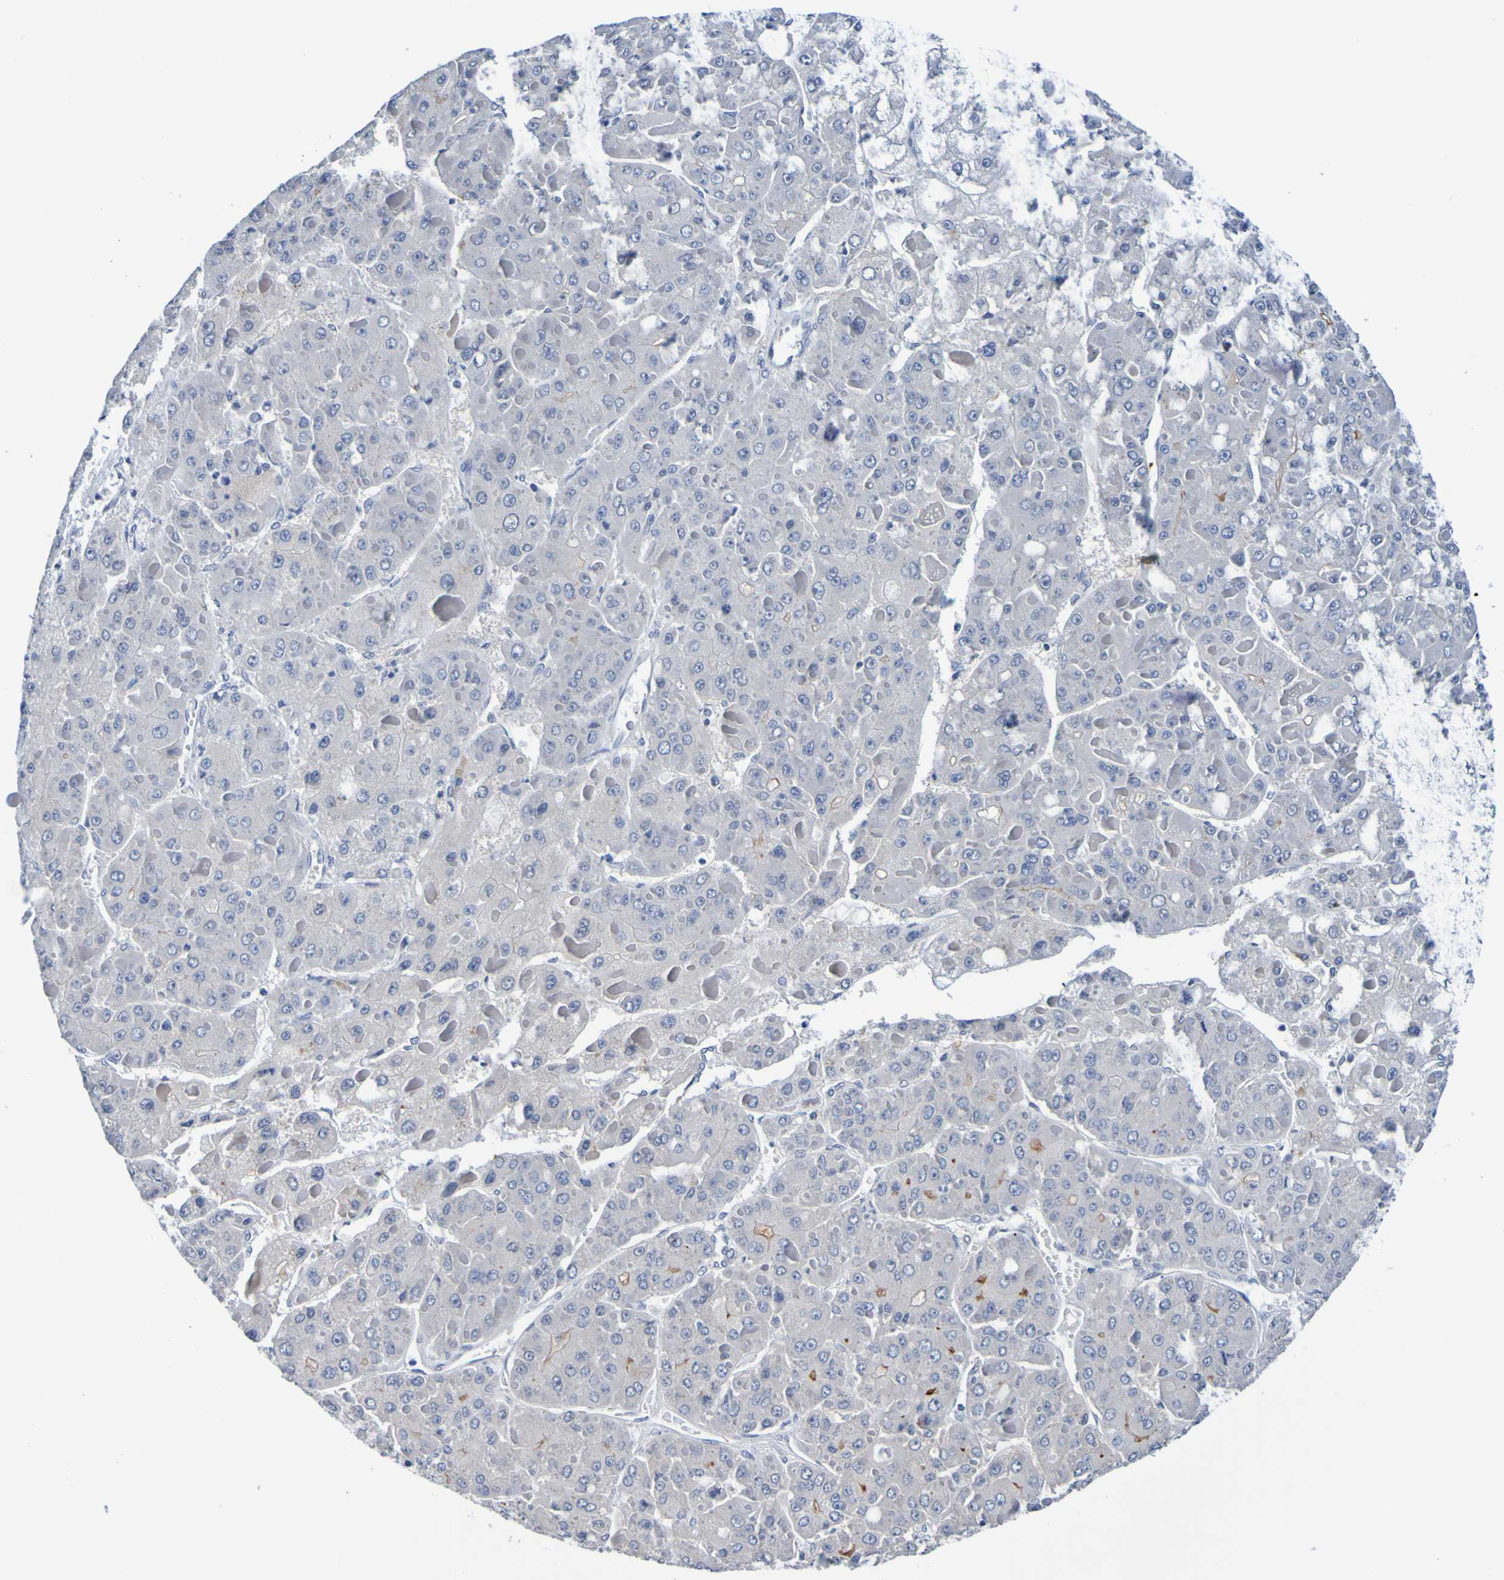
{"staining": {"intensity": "negative", "quantity": "none", "location": "none"}, "tissue": "liver cancer", "cell_type": "Tumor cells", "image_type": "cancer", "snomed": [{"axis": "morphology", "description": "Carcinoma, Hepatocellular, NOS"}, {"axis": "topography", "description": "Liver"}], "caption": "Tumor cells show no significant positivity in hepatocellular carcinoma (liver).", "gene": "VMA21", "patient": {"sex": "female", "age": 73}}